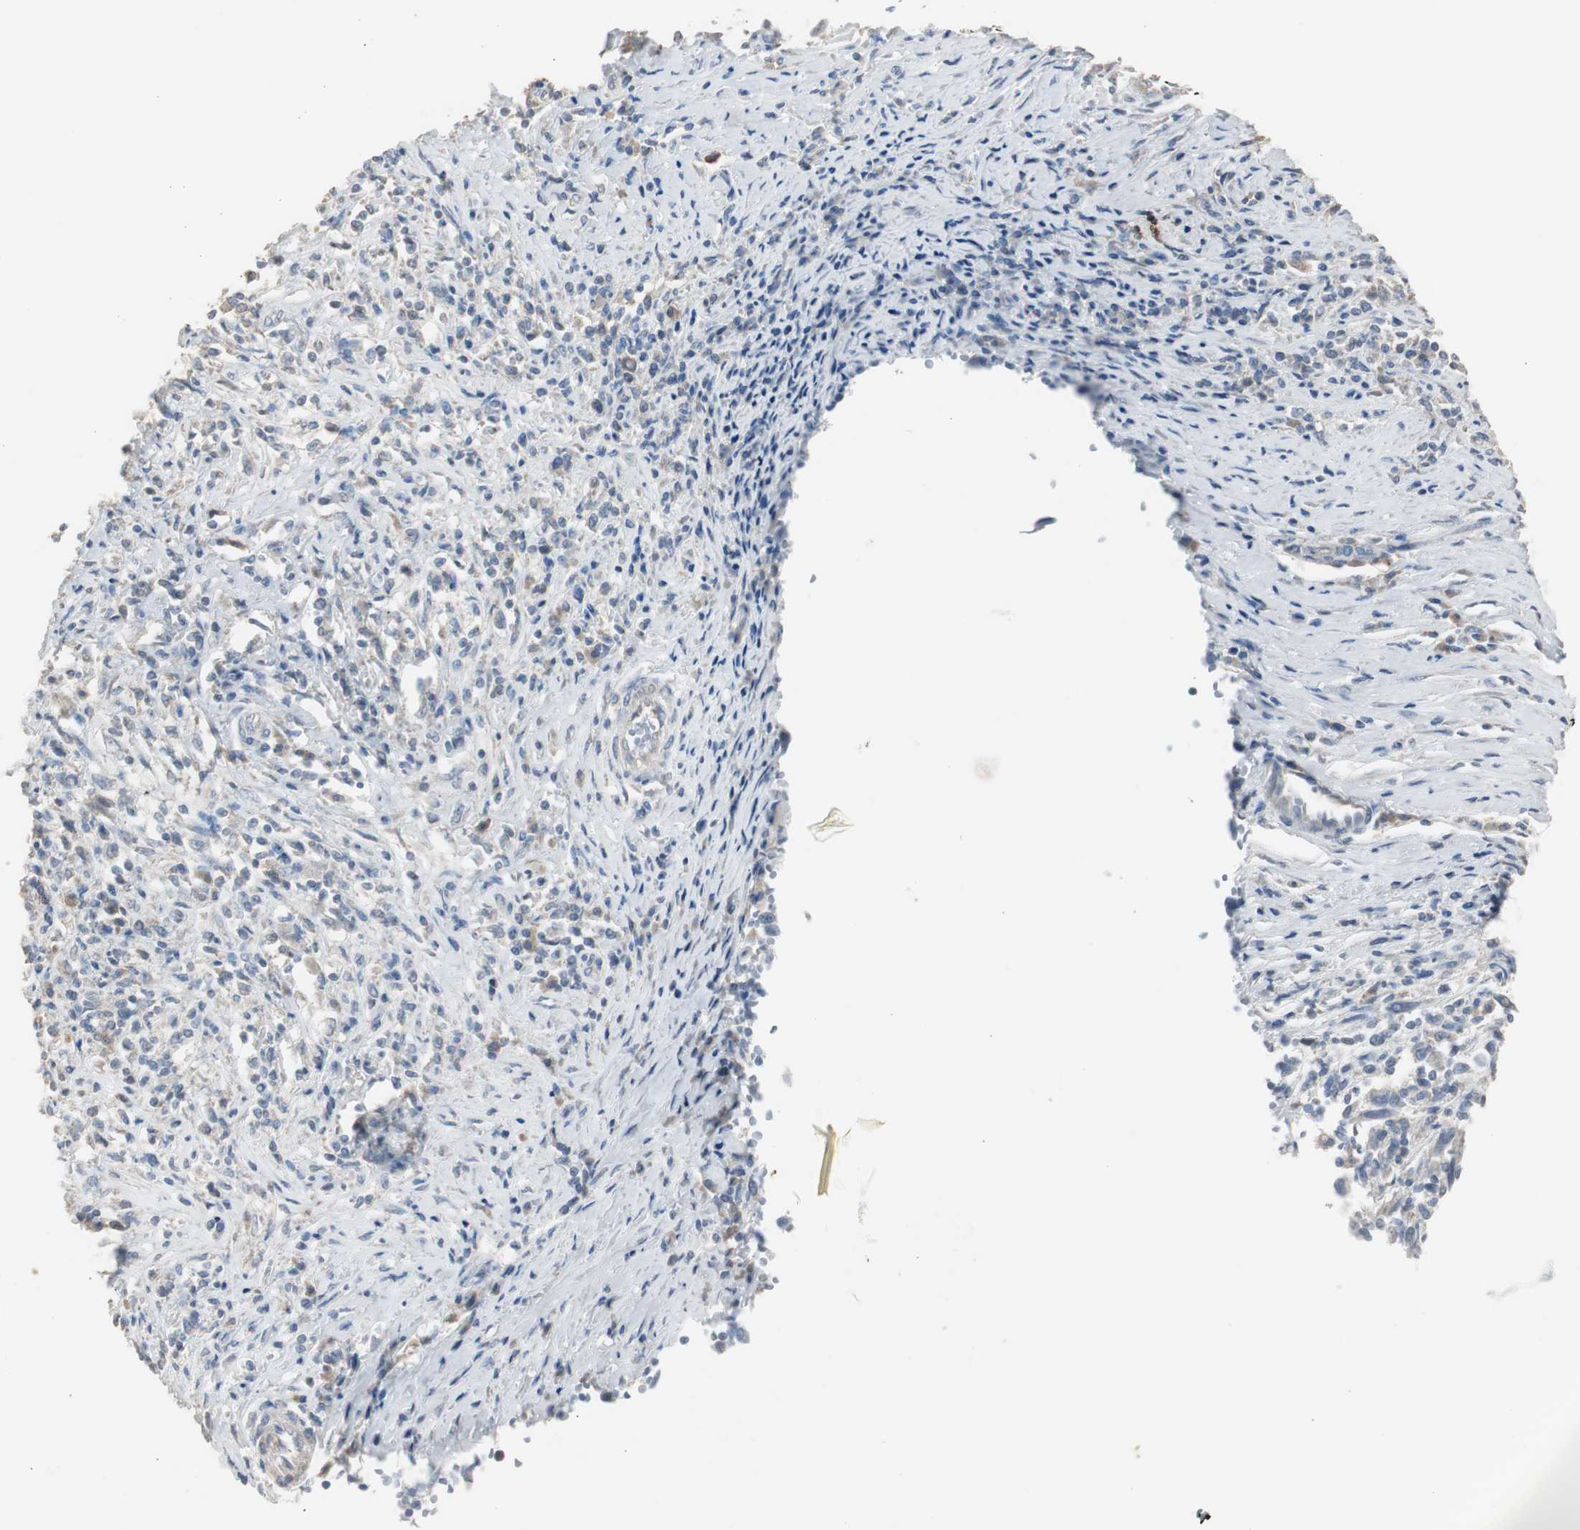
{"staining": {"intensity": "weak", "quantity": "<25%", "location": "cytoplasmic/membranous"}, "tissue": "melanoma", "cell_type": "Tumor cells", "image_type": "cancer", "snomed": [{"axis": "morphology", "description": "Malignant melanoma, Metastatic site"}, {"axis": "topography", "description": "Lymph node"}], "caption": "Immunohistochemistry micrograph of malignant melanoma (metastatic site) stained for a protein (brown), which demonstrates no positivity in tumor cells.", "gene": "TK1", "patient": {"sex": "male", "age": 61}}